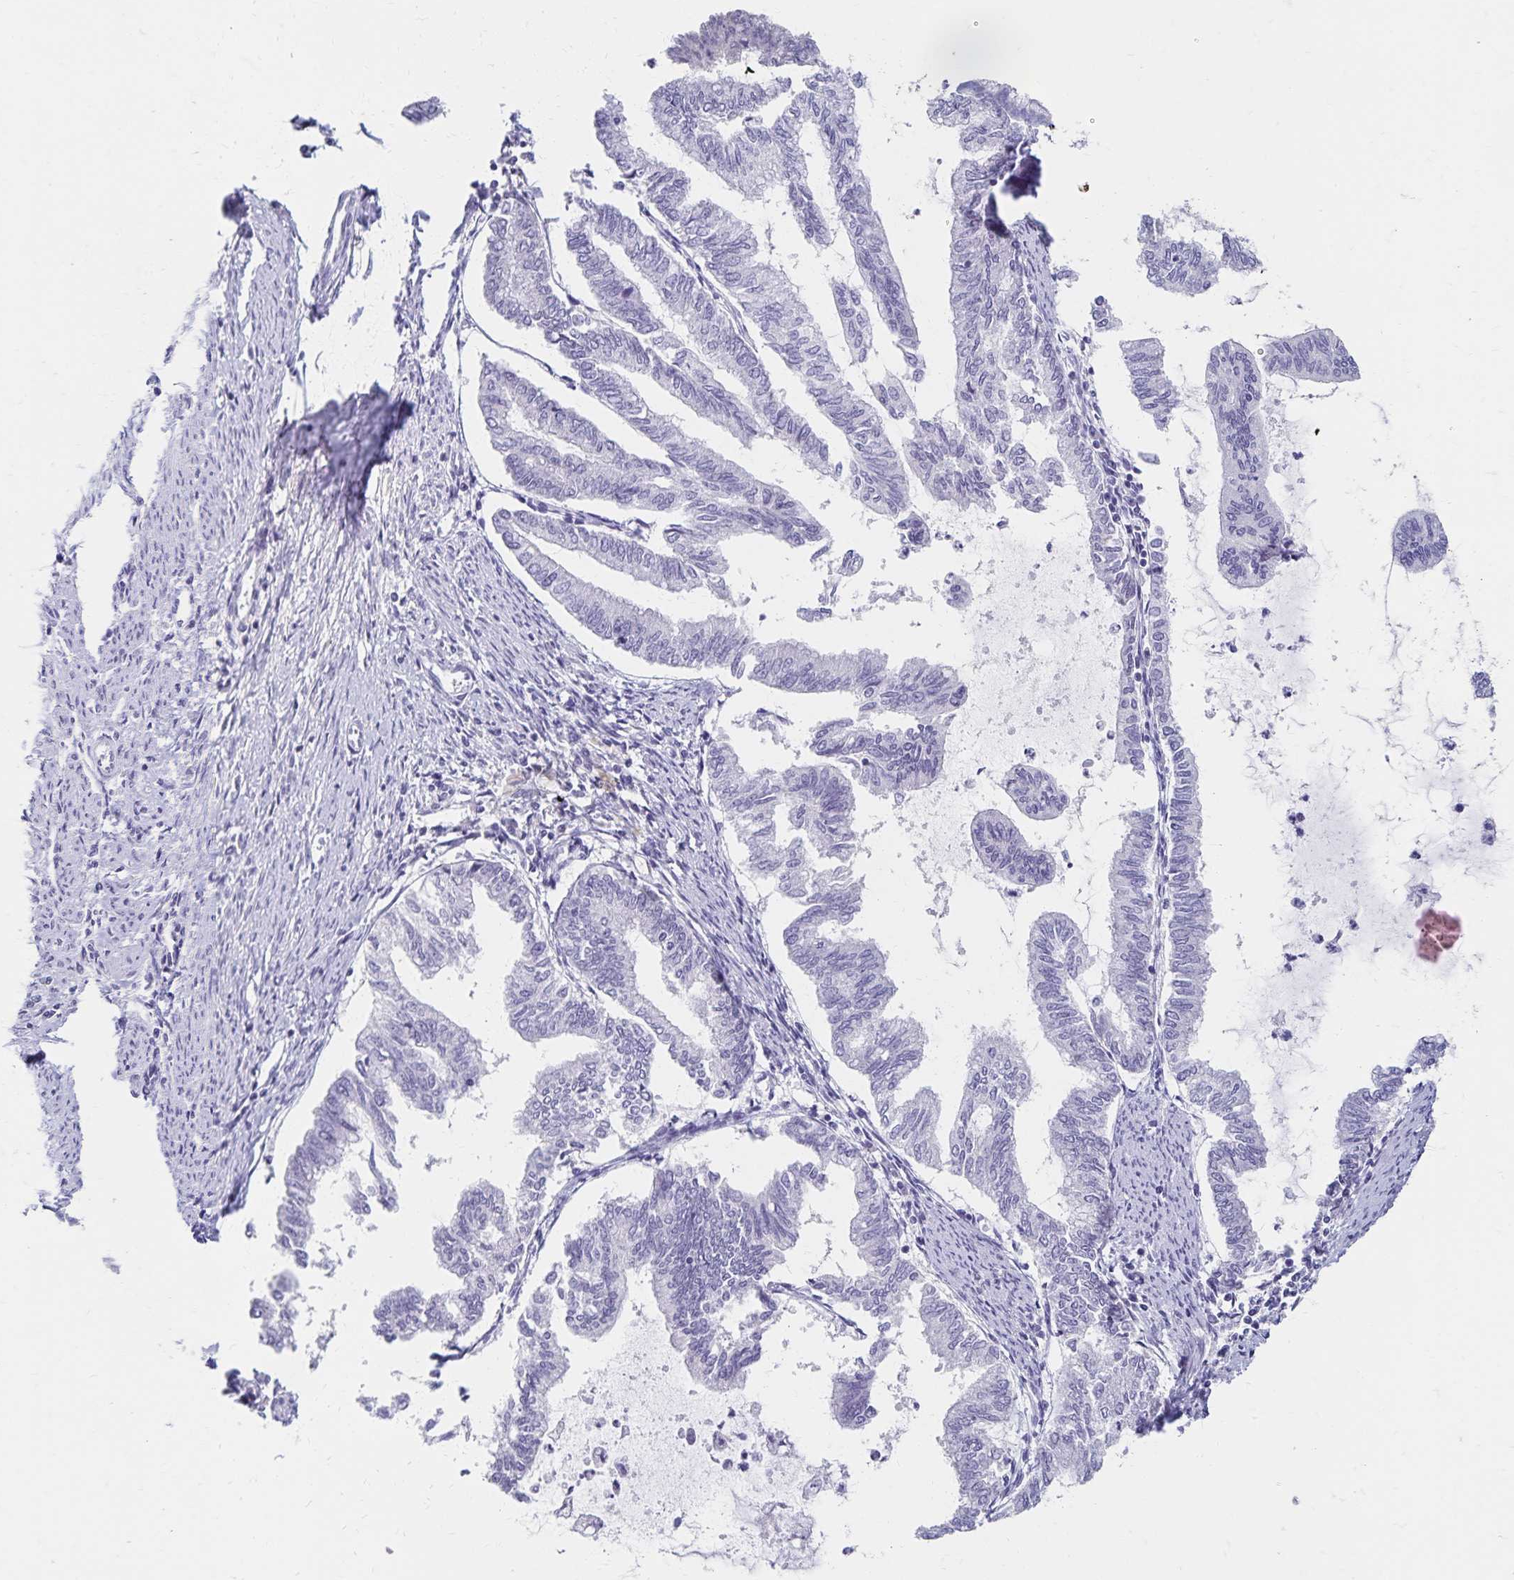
{"staining": {"intensity": "negative", "quantity": "none", "location": "none"}, "tissue": "endometrial cancer", "cell_type": "Tumor cells", "image_type": "cancer", "snomed": [{"axis": "morphology", "description": "Adenocarcinoma, NOS"}, {"axis": "topography", "description": "Endometrium"}], "caption": "Immunohistochemical staining of human endometrial cancer displays no significant expression in tumor cells. (DAB (3,3'-diaminobenzidine) immunohistochemistry visualized using brightfield microscopy, high magnification).", "gene": "C2orf50", "patient": {"sex": "female", "age": 79}}